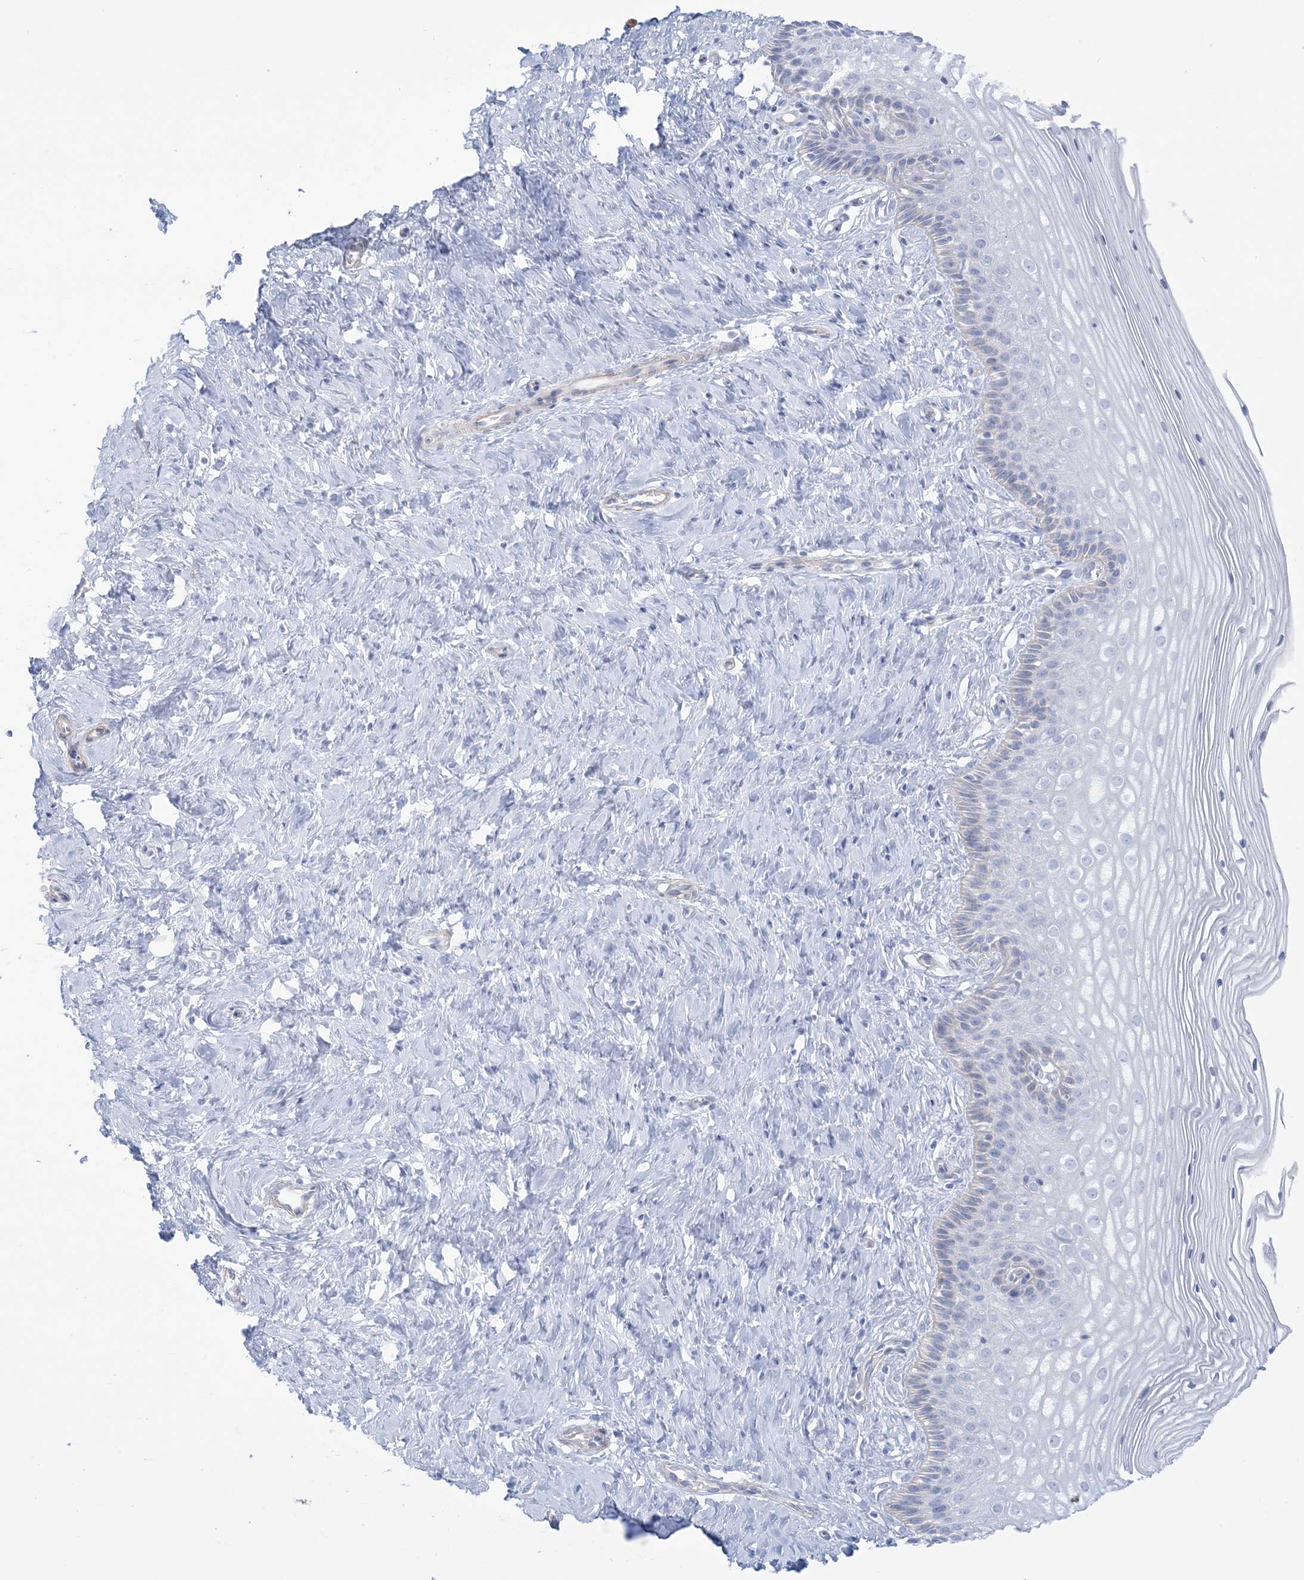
{"staining": {"intensity": "weak", "quantity": ">75%", "location": "cytoplasmic/membranous"}, "tissue": "cervix", "cell_type": "Glandular cells", "image_type": "normal", "snomed": [{"axis": "morphology", "description": "Normal tissue, NOS"}, {"axis": "topography", "description": "Cervix"}], "caption": "IHC of normal cervix reveals low levels of weak cytoplasmic/membranous staining in approximately >75% of glandular cells.", "gene": "AGXT", "patient": {"sex": "female", "age": 33}}